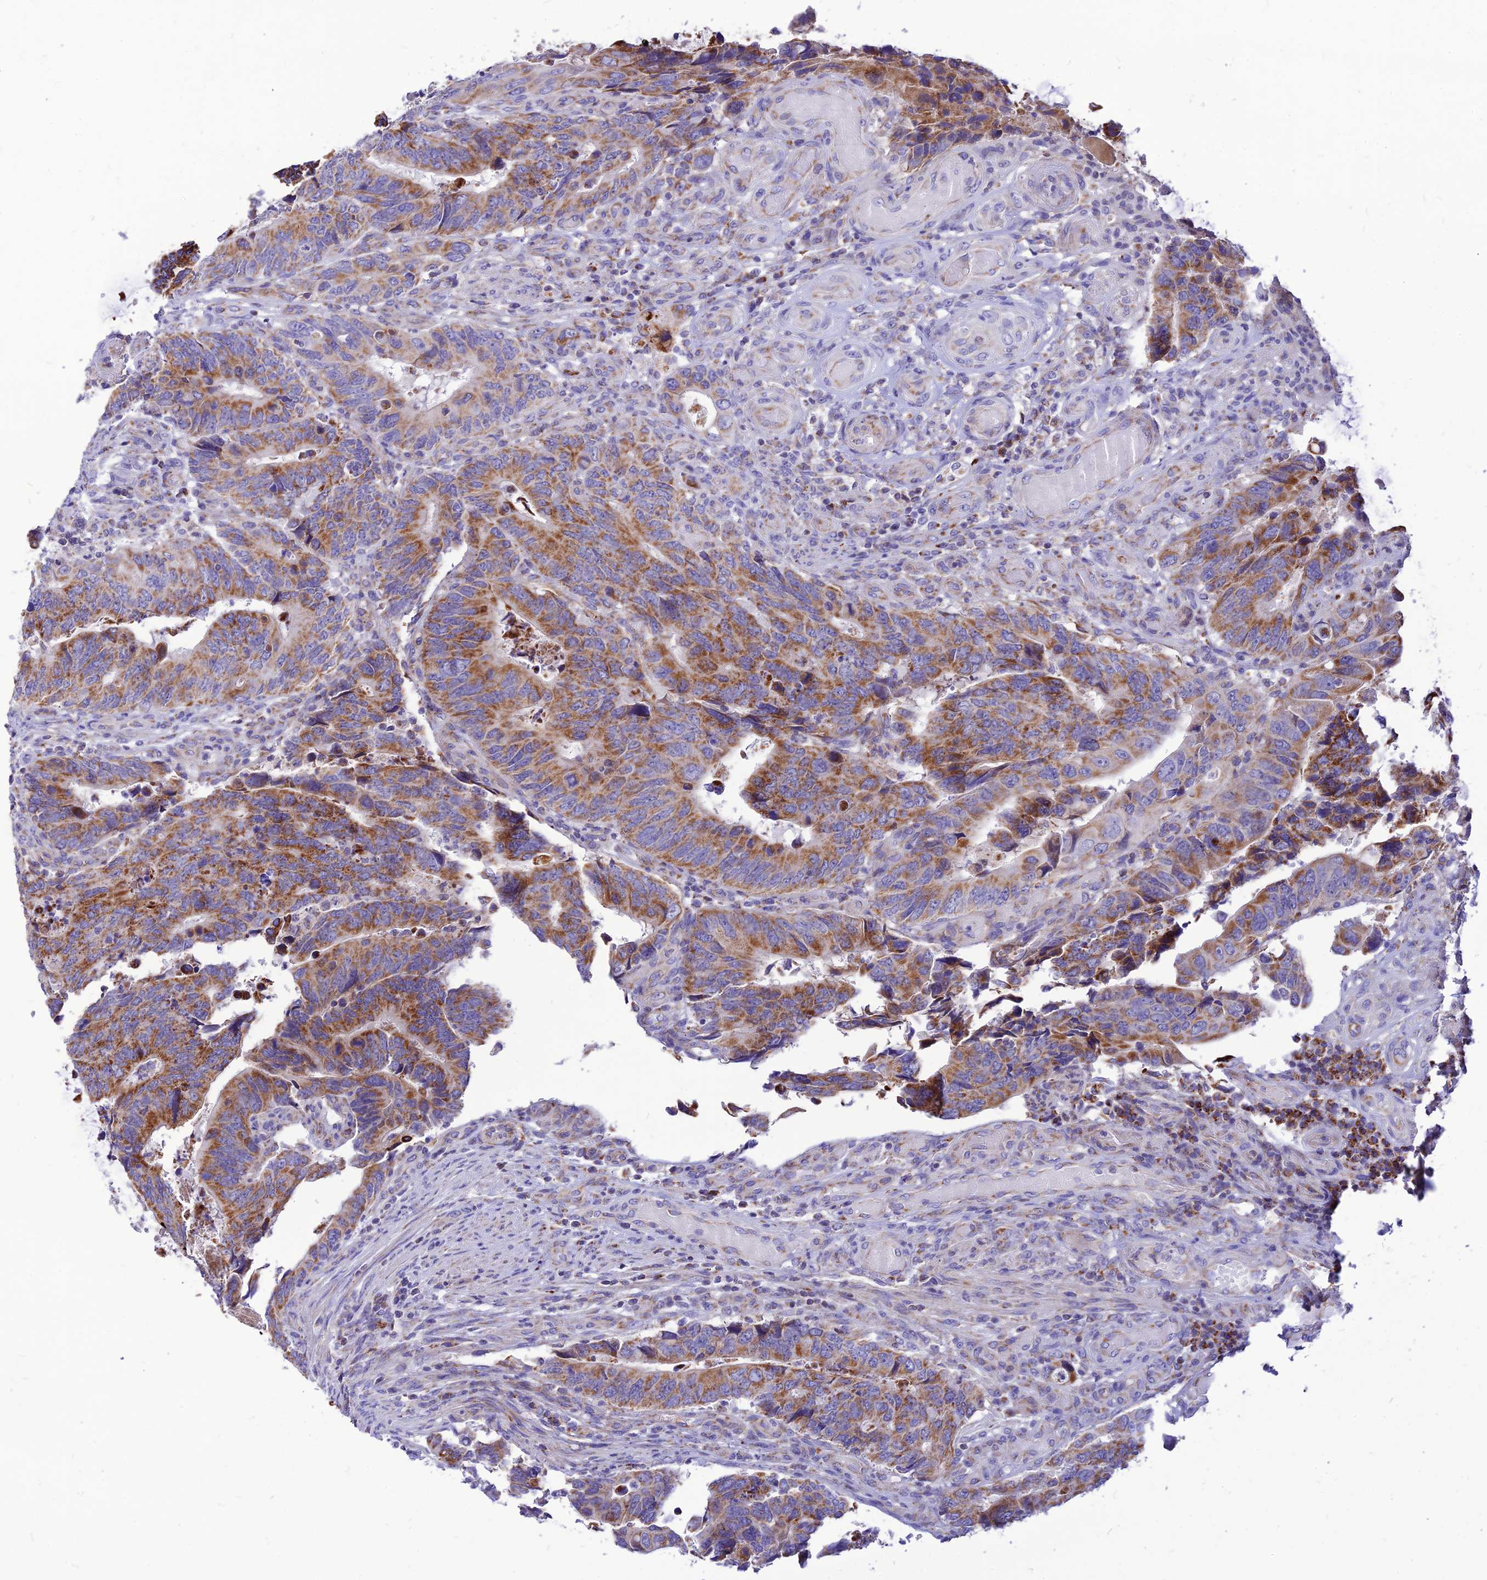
{"staining": {"intensity": "strong", "quantity": ">75%", "location": "cytoplasmic/membranous"}, "tissue": "colorectal cancer", "cell_type": "Tumor cells", "image_type": "cancer", "snomed": [{"axis": "morphology", "description": "Adenocarcinoma, NOS"}, {"axis": "topography", "description": "Colon"}], "caption": "Colorectal cancer (adenocarcinoma) stained with a protein marker exhibits strong staining in tumor cells.", "gene": "ECI1", "patient": {"sex": "male", "age": 87}}